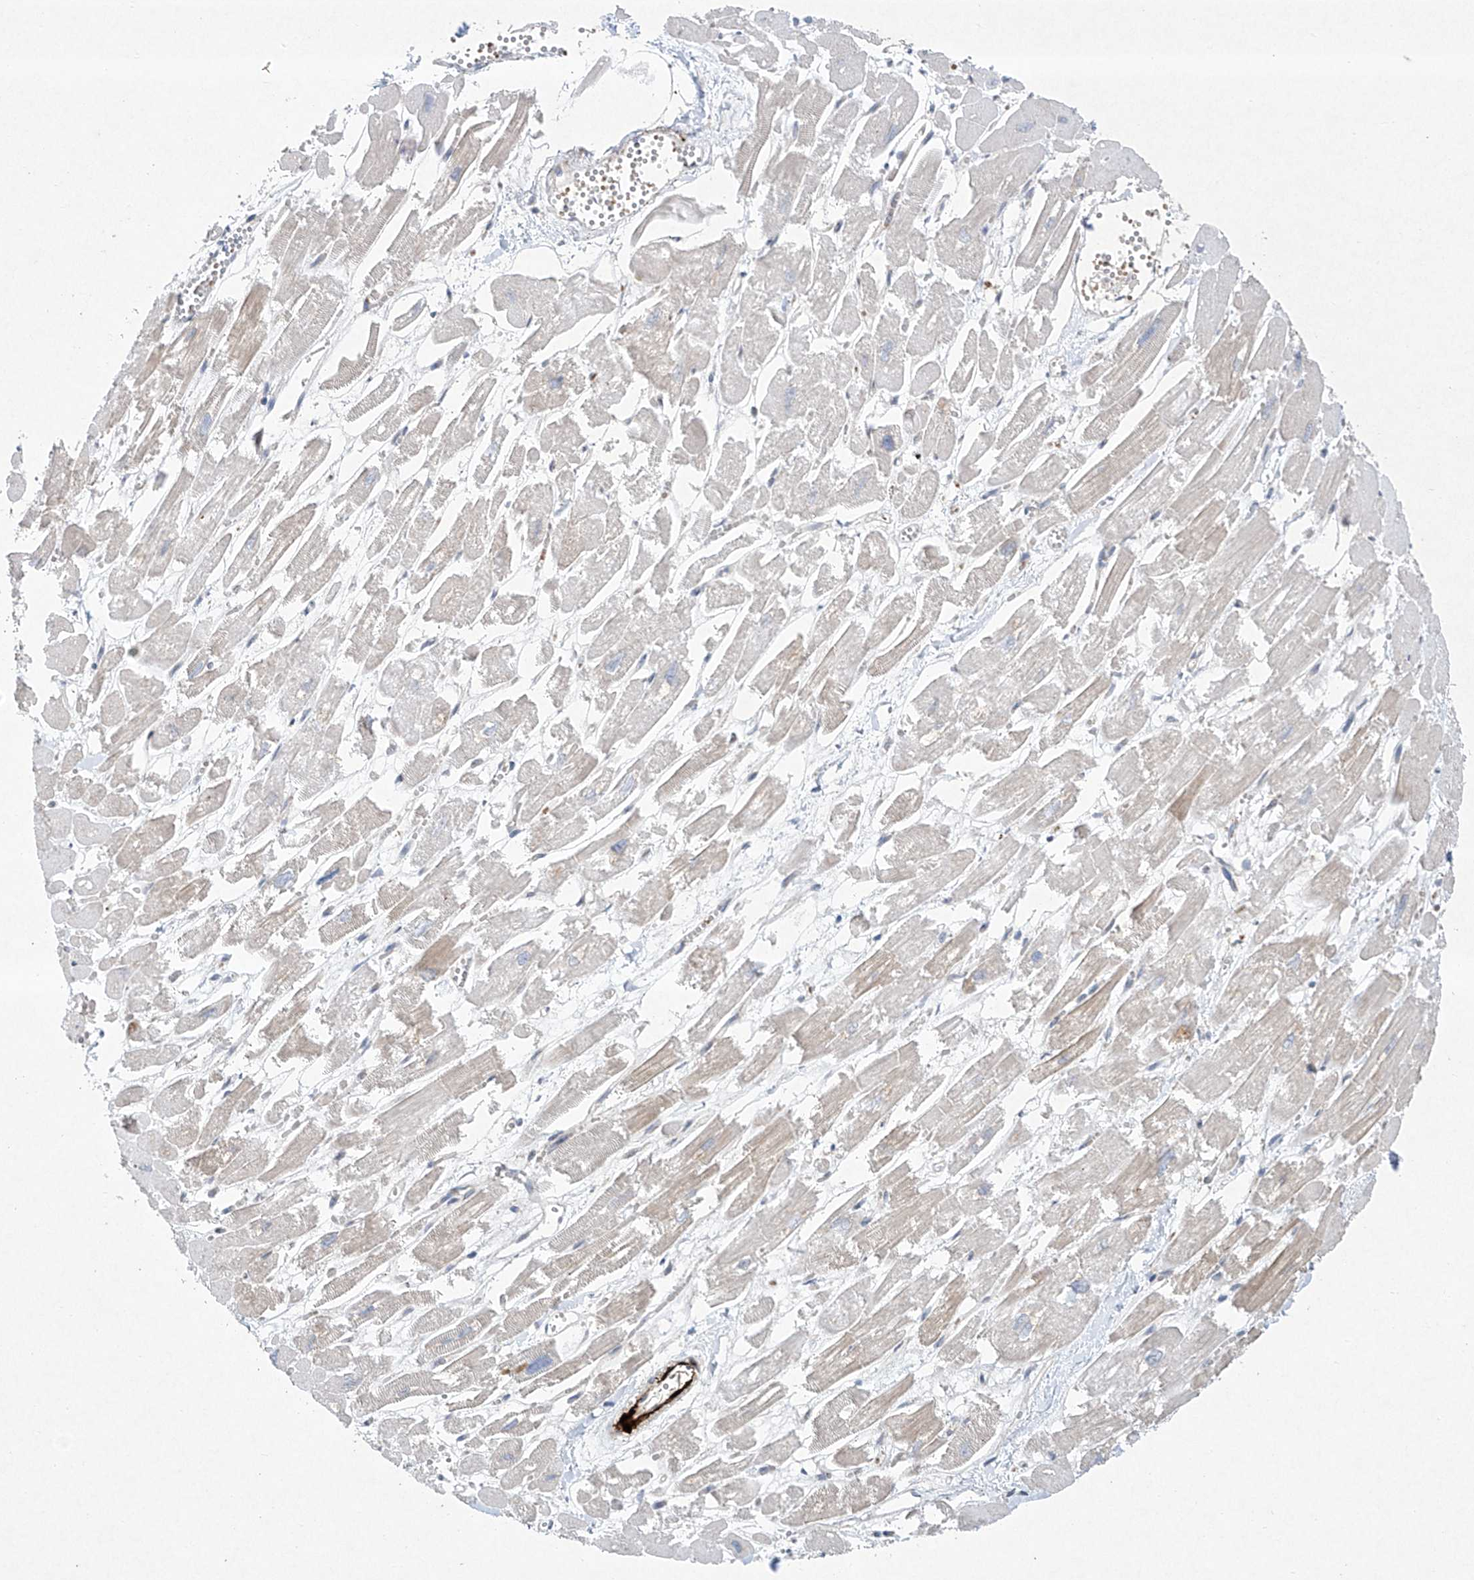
{"staining": {"intensity": "moderate", "quantity": "25%-75%", "location": "cytoplasmic/membranous"}, "tissue": "heart muscle", "cell_type": "Cardiomyocytes", "image_type": "normal", "snomed": [{"axis": "morphology", "description": "Normal tissue, NOS"}, {"axis": "topography", "description": "Heart"}], "caption": "Immunohistochemical staining of normal heart muscle displays 25%-75% levels of moderate cytoplasmic/membranous protein expression in approximately 25%-75% of cardiomyocytes.", "gene": "TJAP1", "patient": {"sex": "male", "age": 54}}